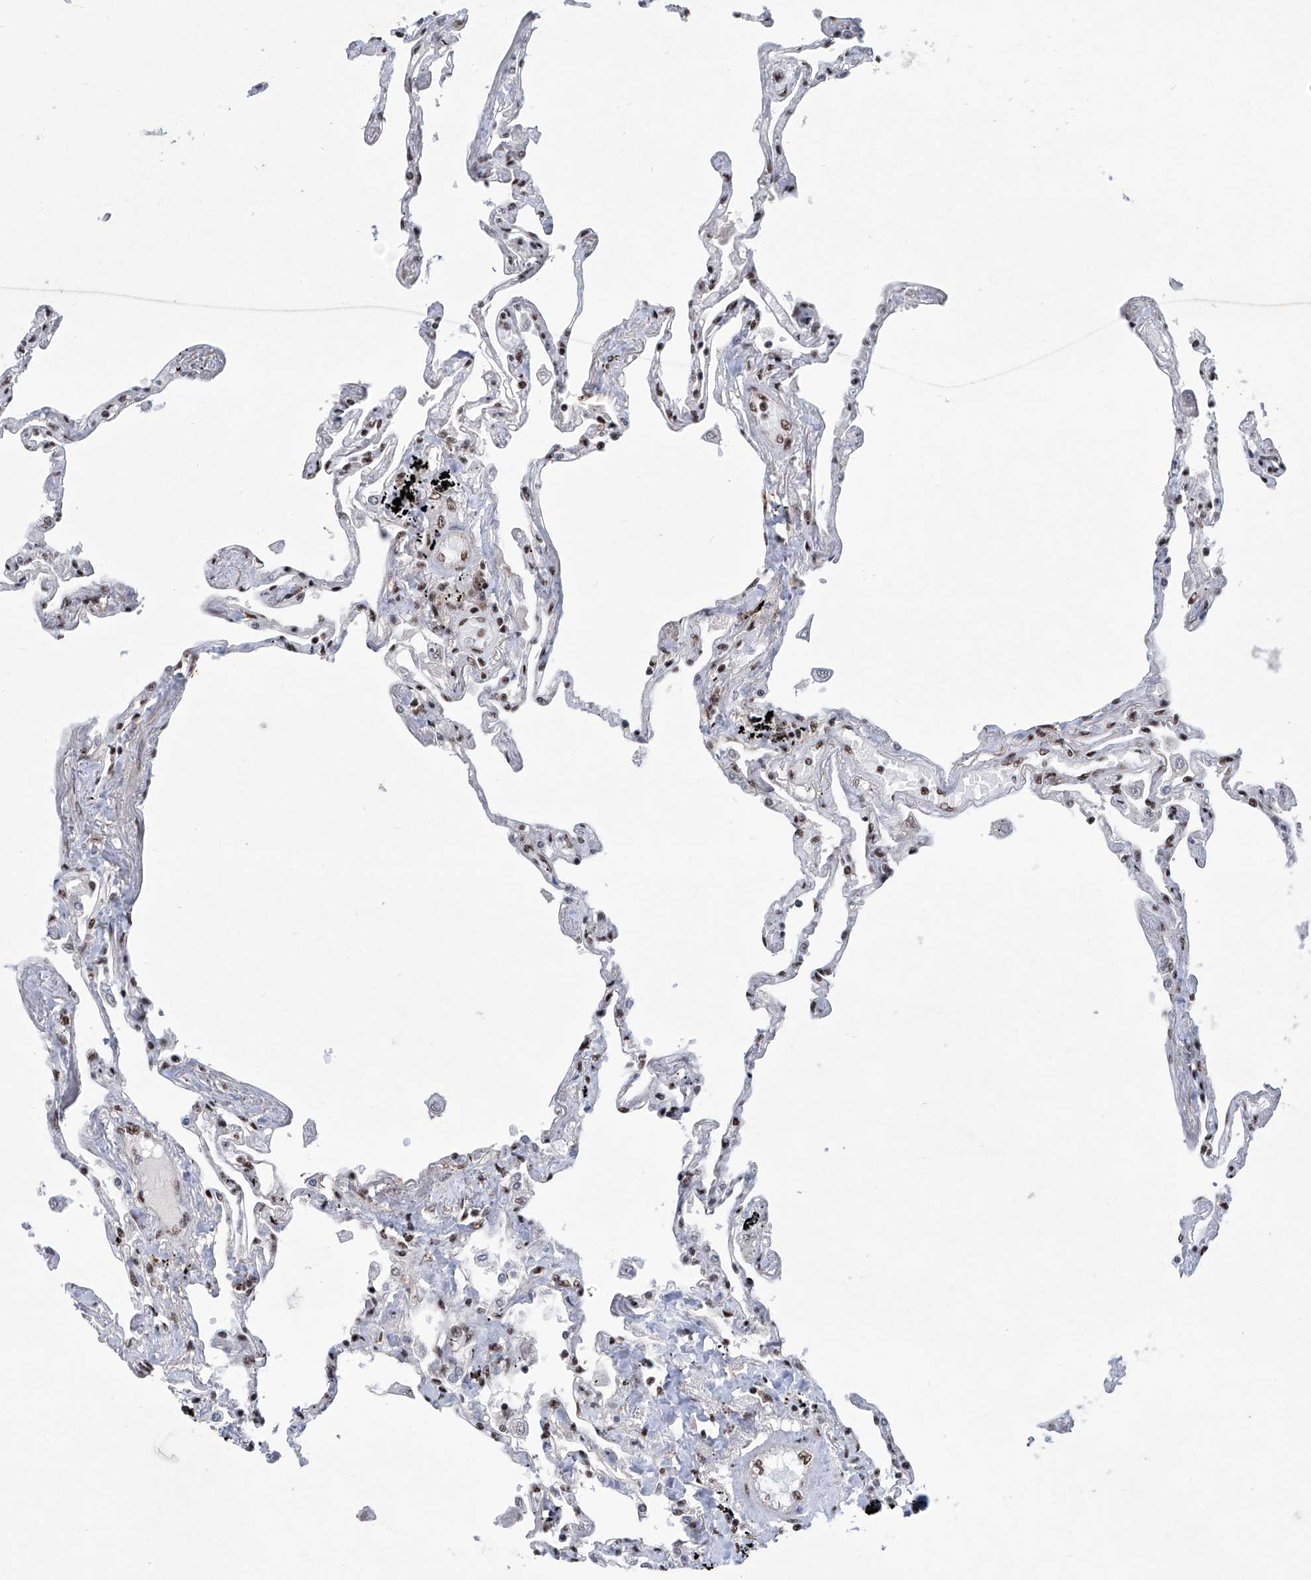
{"staining": {"intensity": "moderate", "quantity": "25%-75%", "location": "nuclear"}, "tissue": "lung", "cell_type": "Alveolar cells", "image_type": "normal", "snomed": [{"axis": "morphology", "description": "Normal tissue, NOS"}, {"axis": "topography", "description": "Lung"}], "caption": "Protein expression by IHC reveals moderate nuclear expression in approximately 25%-75% of alveolar cells in unremarkable lung.", "gene": "FBXL4", "patient": {"sex": "female", "age": 67}}